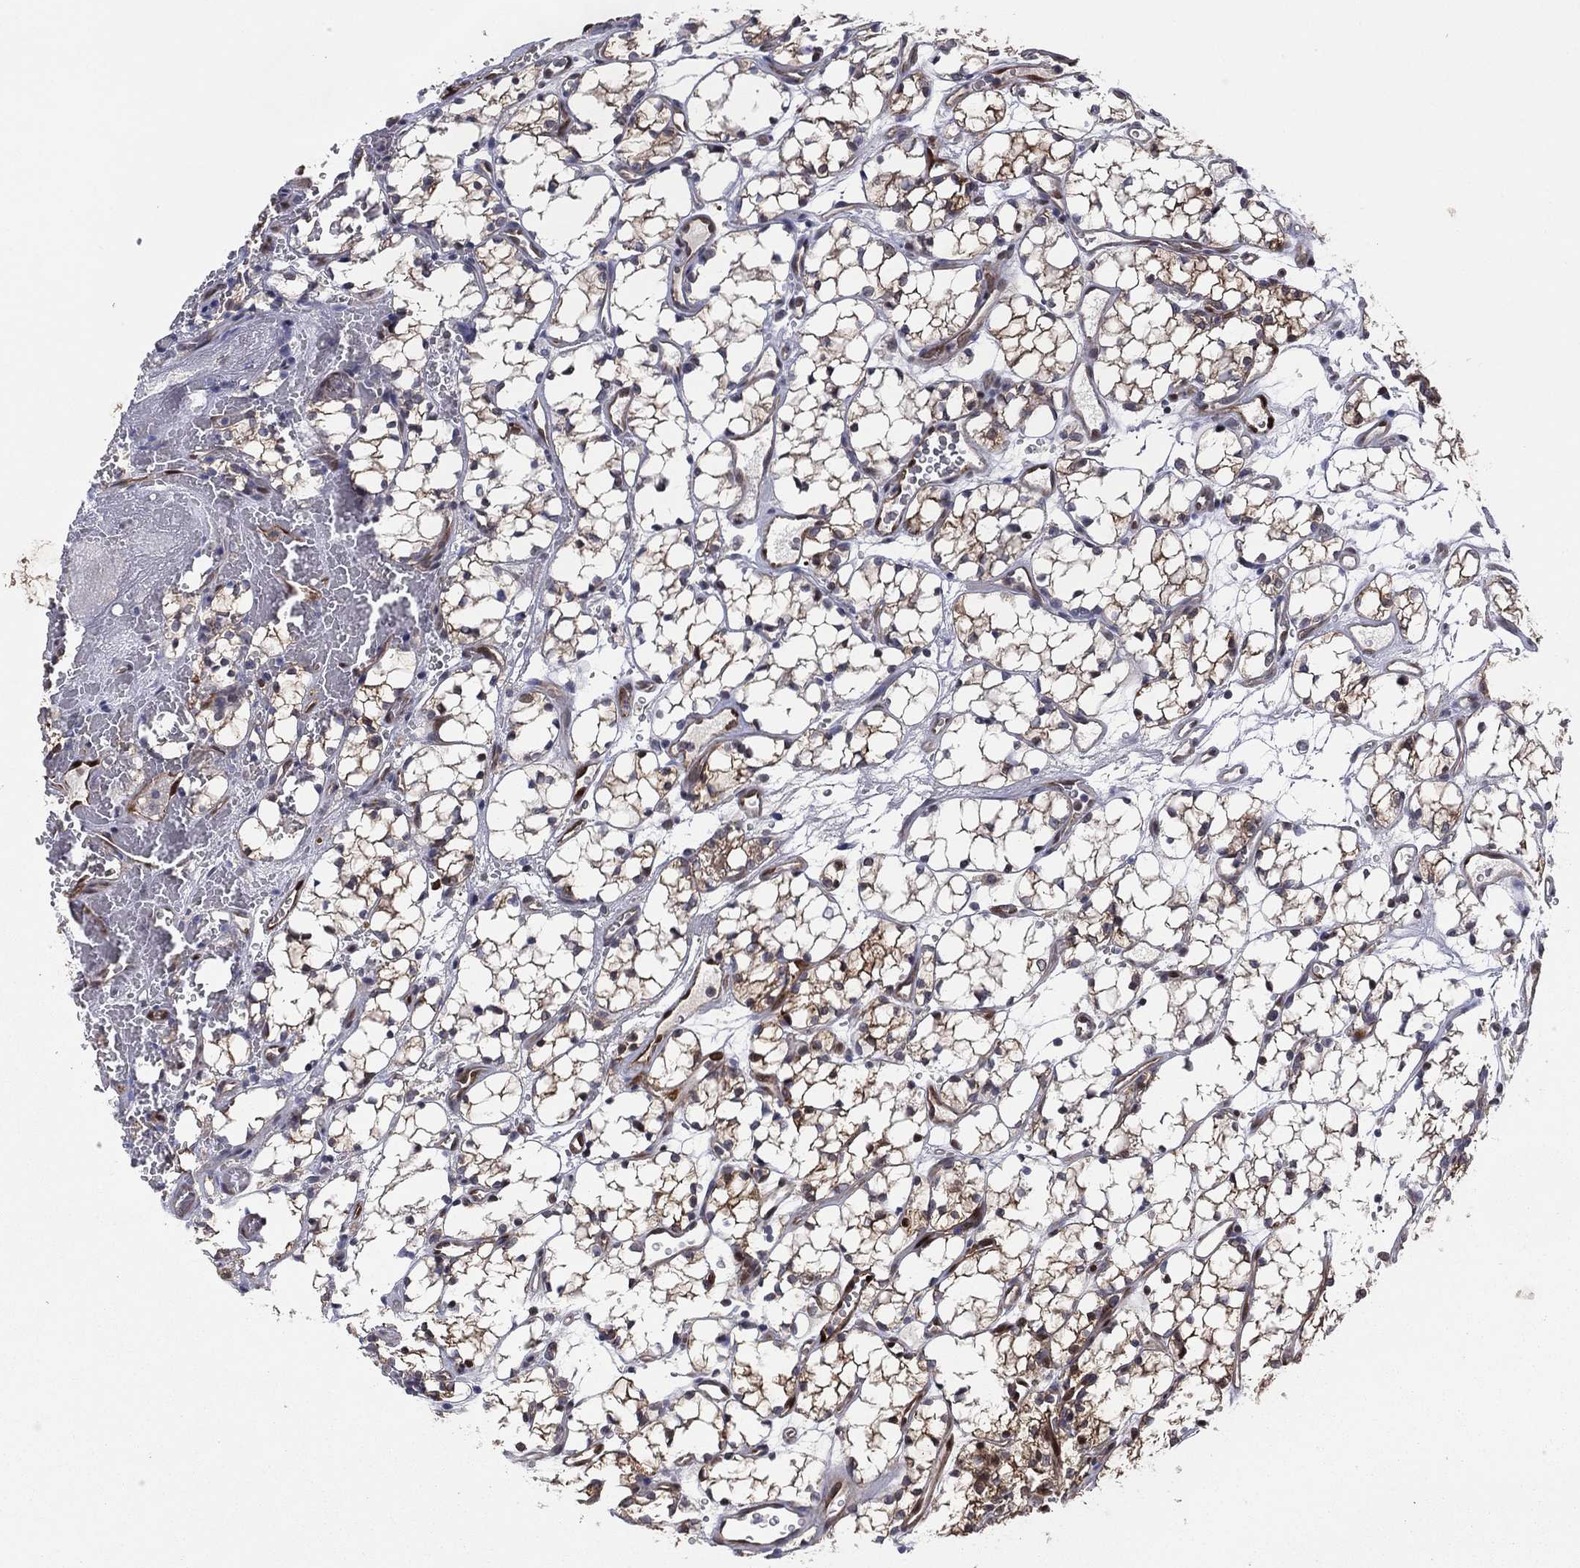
{"staining": {"intensity": "strong", "quantity": "25%-75%", "location": "cytoplasmic/membranous,nuclear"}, "tissue": "renal cancer", "cell_type": "Tumor cells", "image_type": "cancer", "snomed": [{"axis": "morphology", "description": "Adenocarcinoma, NOS"}, {"axis": "topography", "description": "Kidney"}], "caption": "DAB immunohistochemical staining of renal adenocarcinoma demonstrates strong cytoplasmic/membranous and nuclear protein staining in approximately 25%-75% of tumor cells. The staining is performed using DAB (3,3'-diaminobenzidine) brown chromogen to label protein expression. The nuclei are counter-stained blue using hematoxylin.", "gene": "SNCG", "patient": {"sex": "female", "age": 69}}